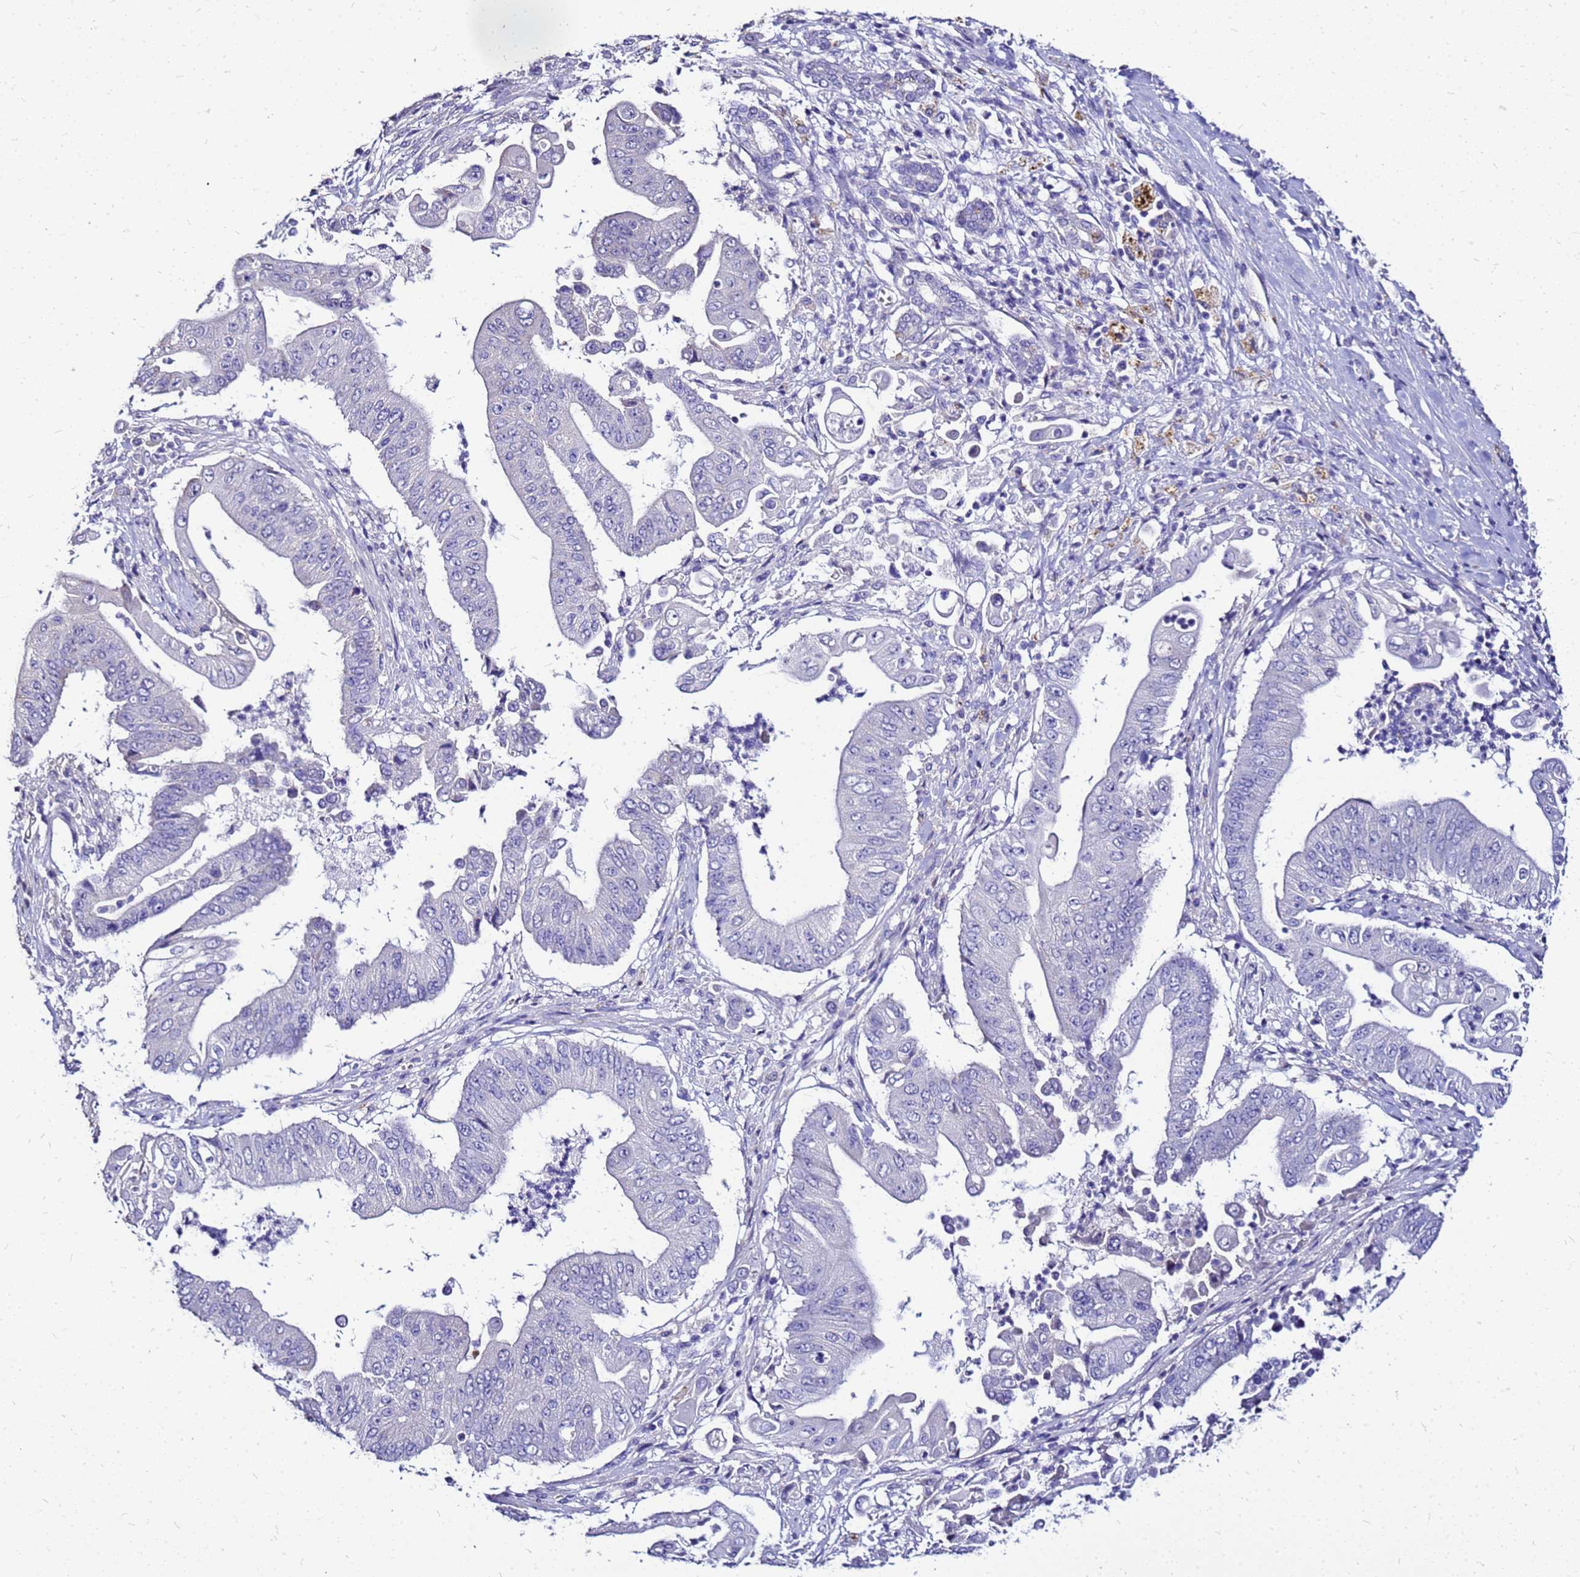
{"staining": {"intensity": "negative", "quantity": "none", "location": "none"}, "tissue": "pancreatic cancer", "cell_type": "Tumor cells", "image_type": "cancer", "snomed": [{"axis": "morphology", "description": "Adenocarcinoma, NOS"}, {"axis": "topography", "description": "Pancreas"}], "caption": "Tumor cells show no significant protein staining in pancreatic adenocarcinoma. Brightfield microscopy of IHC stained with DAB (brown) and hematoxylin (blue), captured at high magnification.", "gene": "S100A2", "patient": {"sex": "female", "age": 77}}